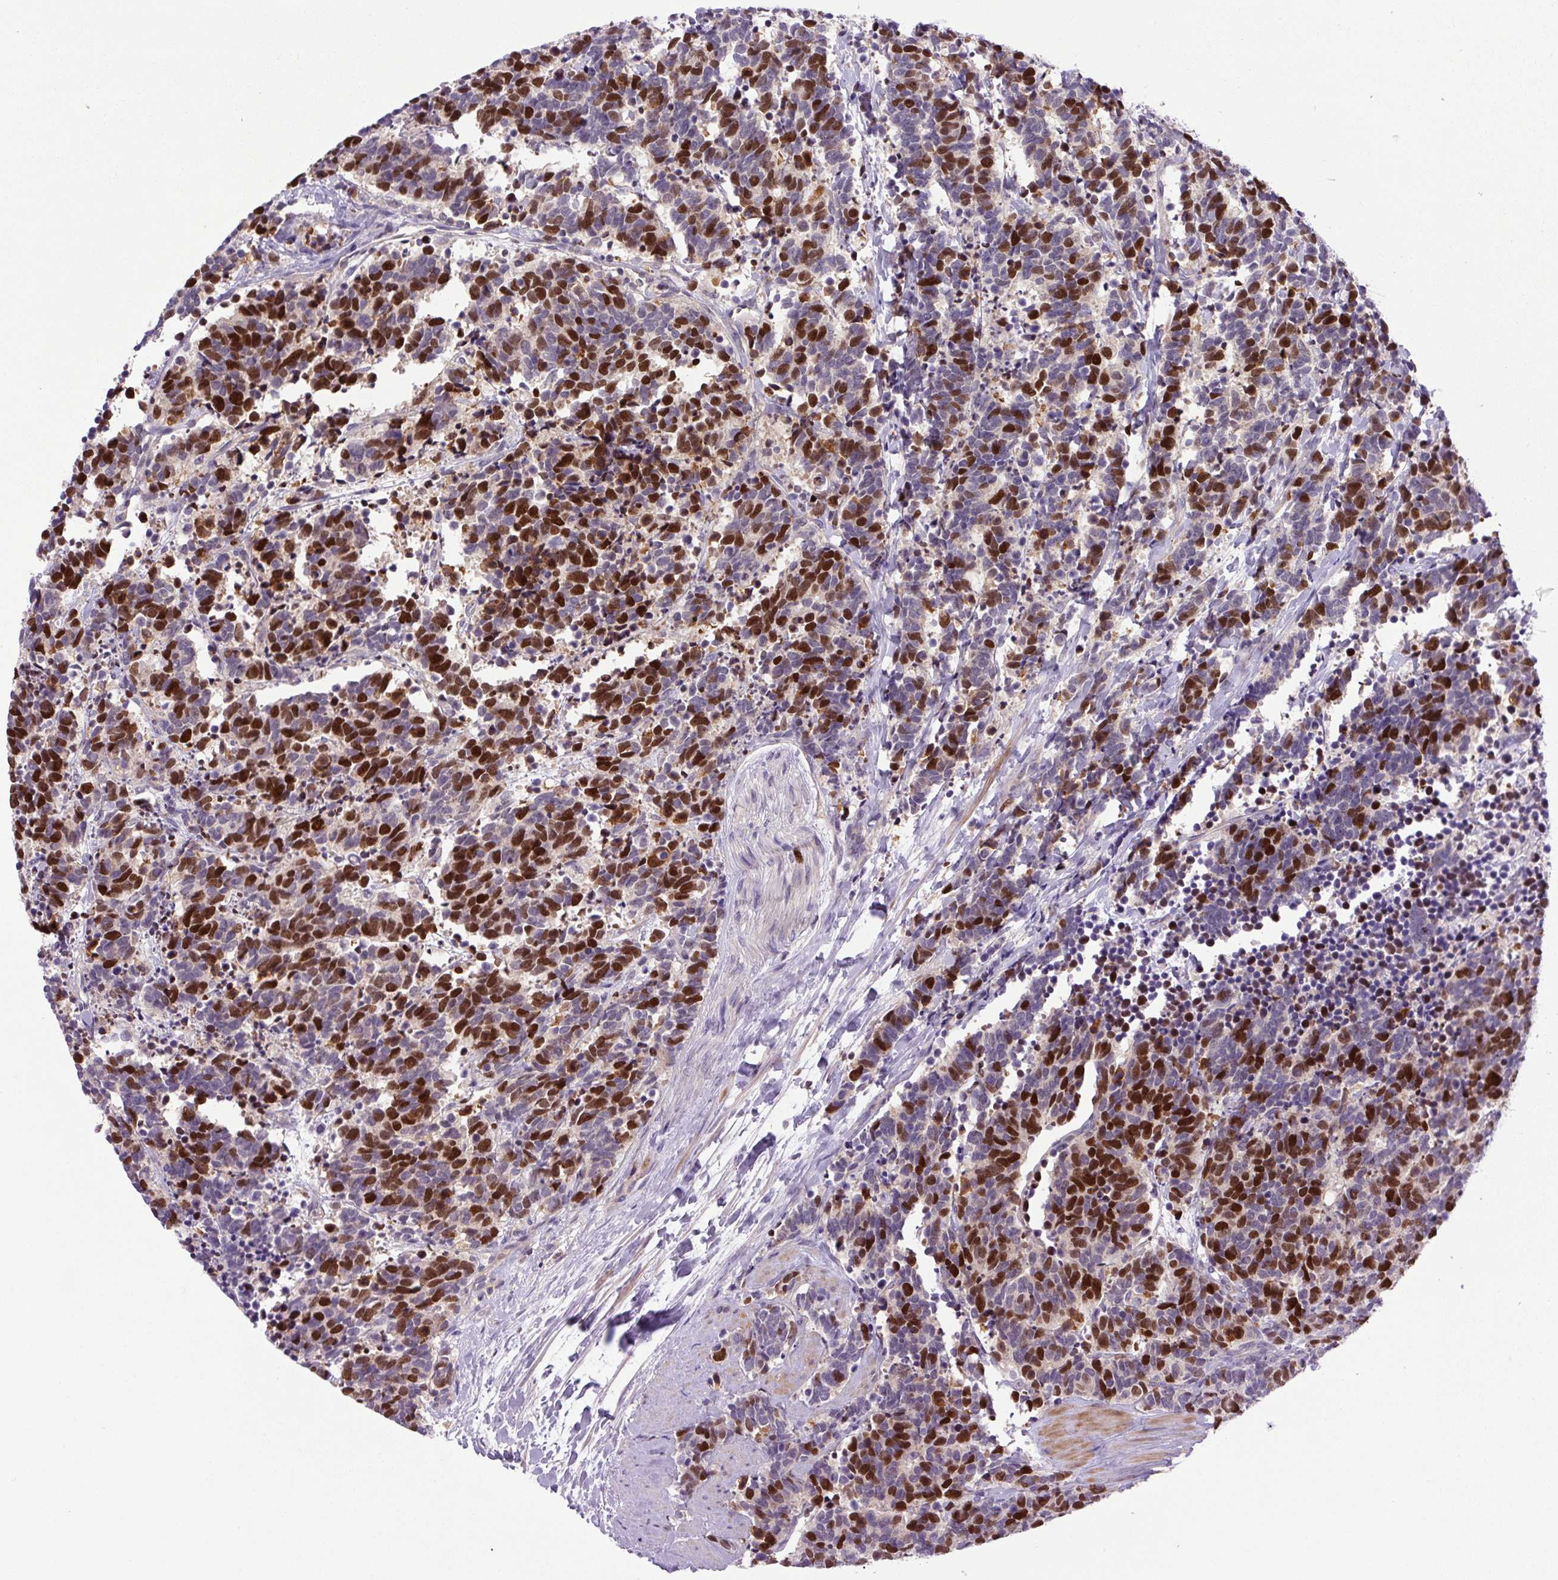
{"staining": {"intensity": "strong", "quantity": "25%-75%", "location": "nuclear"}, "tissue": "carcinoid", "cell_type": "Tumor cells", "image_type": "cancer", "snomed": [{"axis": "morphology", "description": "Carcinoma, NOS"}, {"axis": "morphology", "description": "Carcinoid, malignant, NOS"}, {"axis": "topography", "description": "Prostate"}], "caption": "A high amount of strong nuclear staining is present in about 25%-75% of tumor cells in carcinoma tissue.", "gene": "KIFC1", "patient": {"sex": "male", "age": 57}}